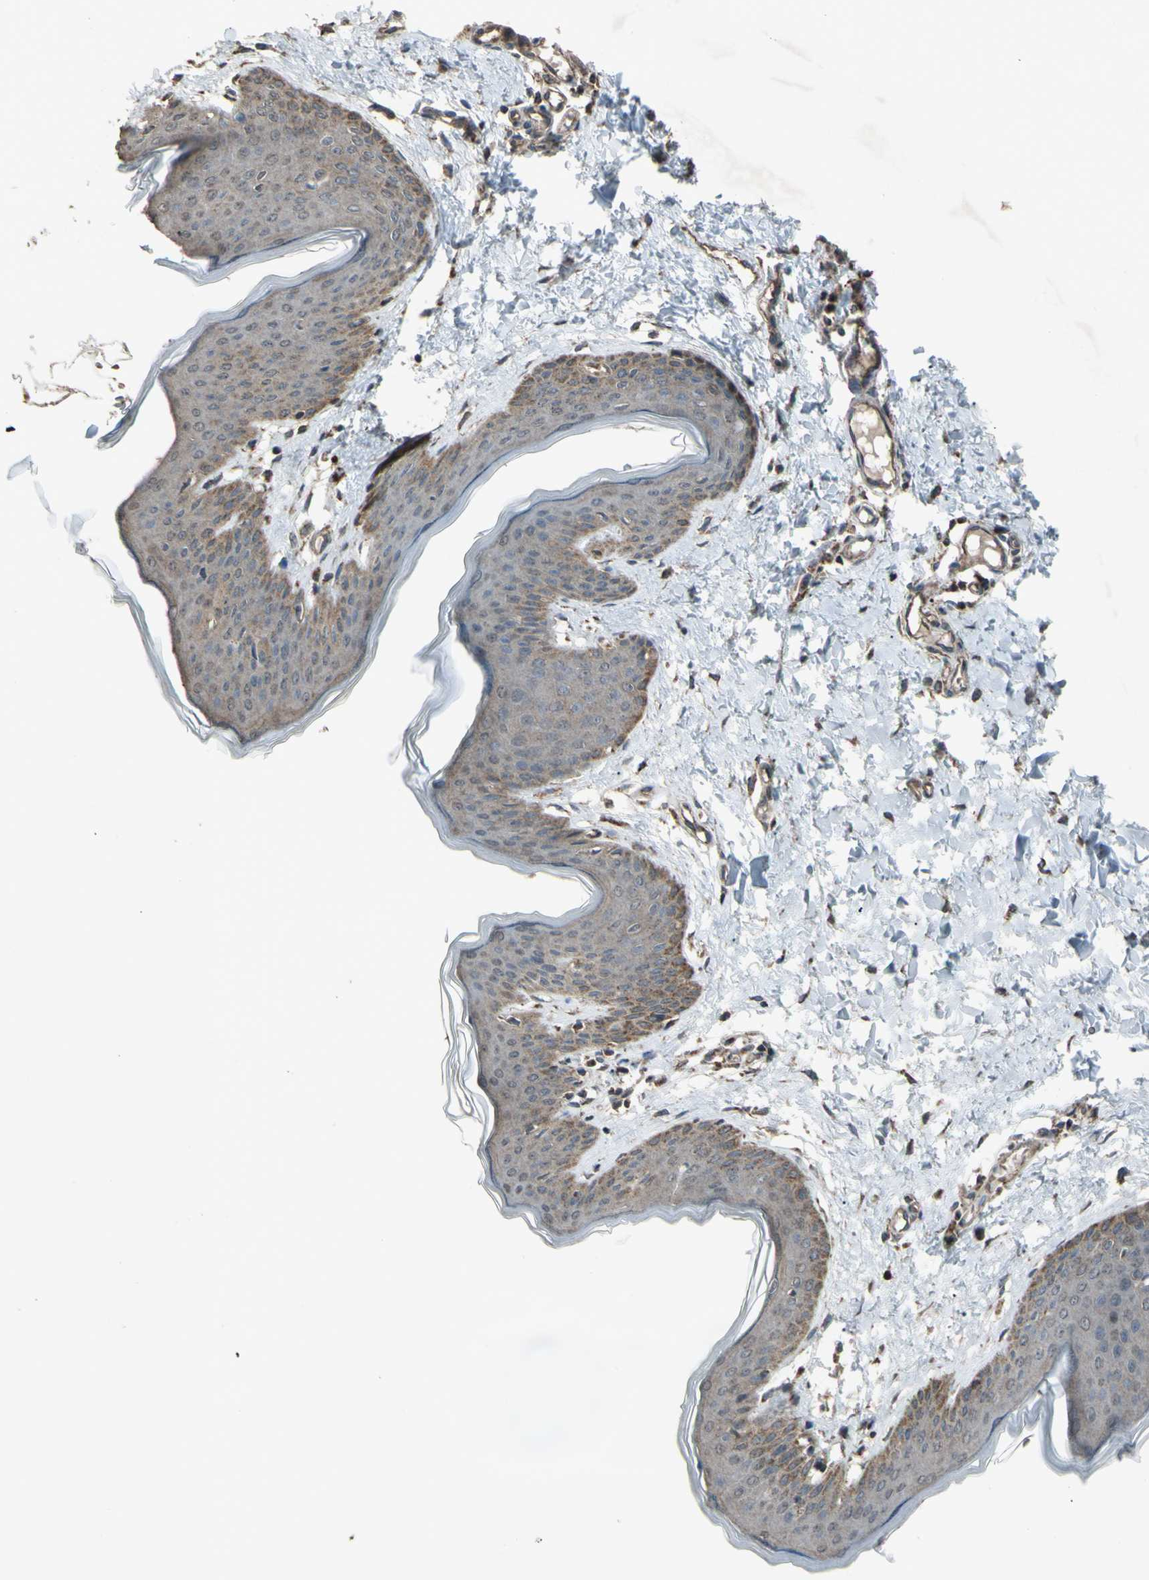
{"staining": {"intensity": "moderate", "quantity": "25%-75%", "location": "cytoplasmic/membranous"}, "tissue": "skin", "cell_type": "Fibroblasts", "image_type": "normal", "snomed": [{"axis": "morphology", "description": "Normal tissue, NOS"}, {"axis": "topography", "description": "Skin"}], "caption": "IHC staining of normal skin, which exhibits medium levels of moderate cytoplasmic/membranous staining in about 25%-75% of fibroblasts indicating moderate cytoplasmic/membranous protein positivity. The staining was performed using DAB (brown) for protein detection and nuclei were counterstained in hematoxylin (blue).", "gene": "ACOT8", "patient": {"sex": "female", "age": 17}}